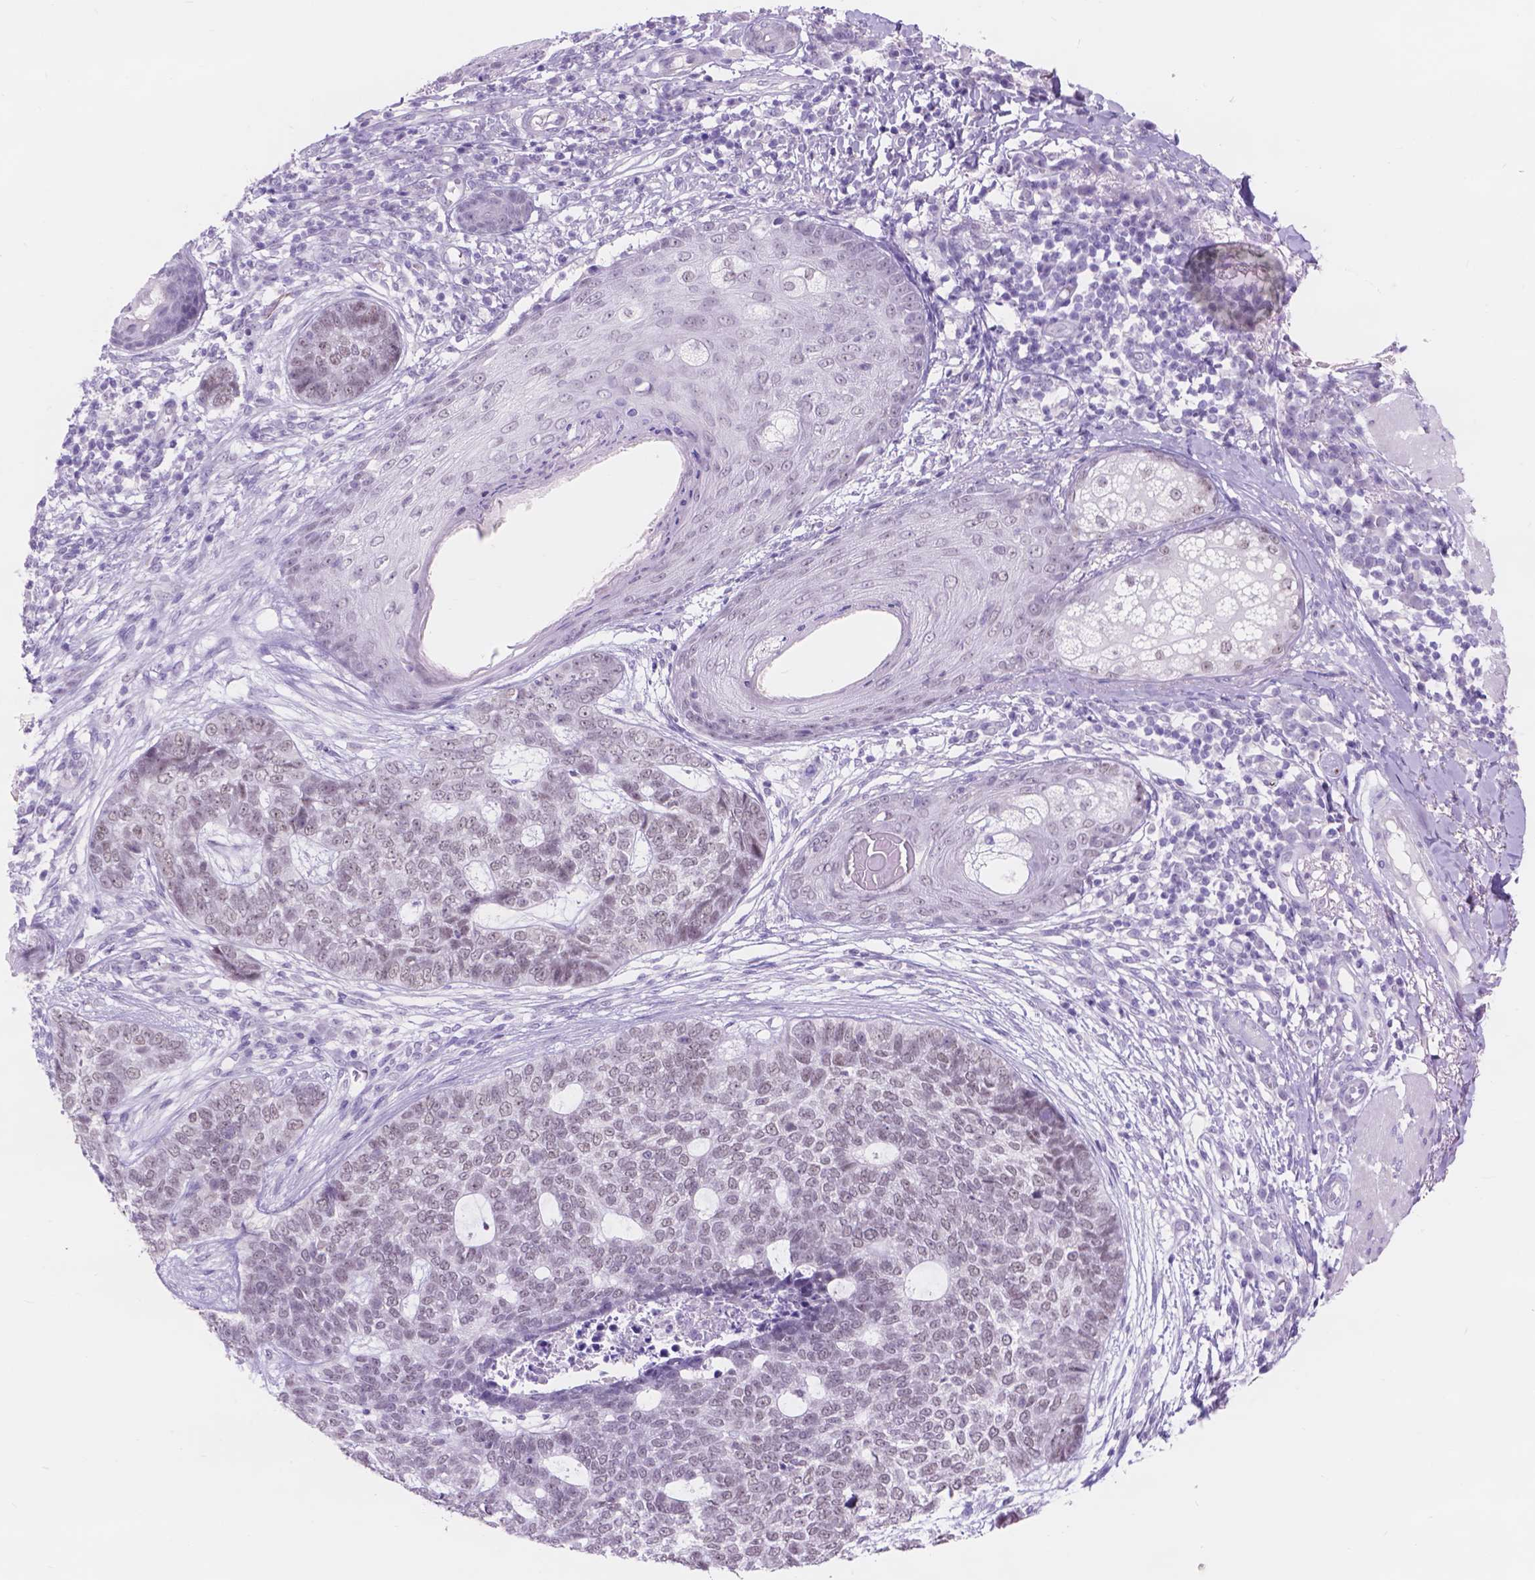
{"staining": {"intensity": "weak", "quantity": "25%-75%", "location": "nuclear"}, "tissue": "skin cancer", "cell_type": "Tumor cells", "image_type": "cancer", "snomed": [{"axis": "morphology", "description": "Basal cell carcinoma"}, {"axis": "topography", "description": "Skin"}], "caption": "This is an image of immunohistochemistry staining of skin basal cell carcinoma, which shows weak staining in the nuclear of tumor cells.", "gene": "DCC", "patient": {"sex": "female", "age": 69}}